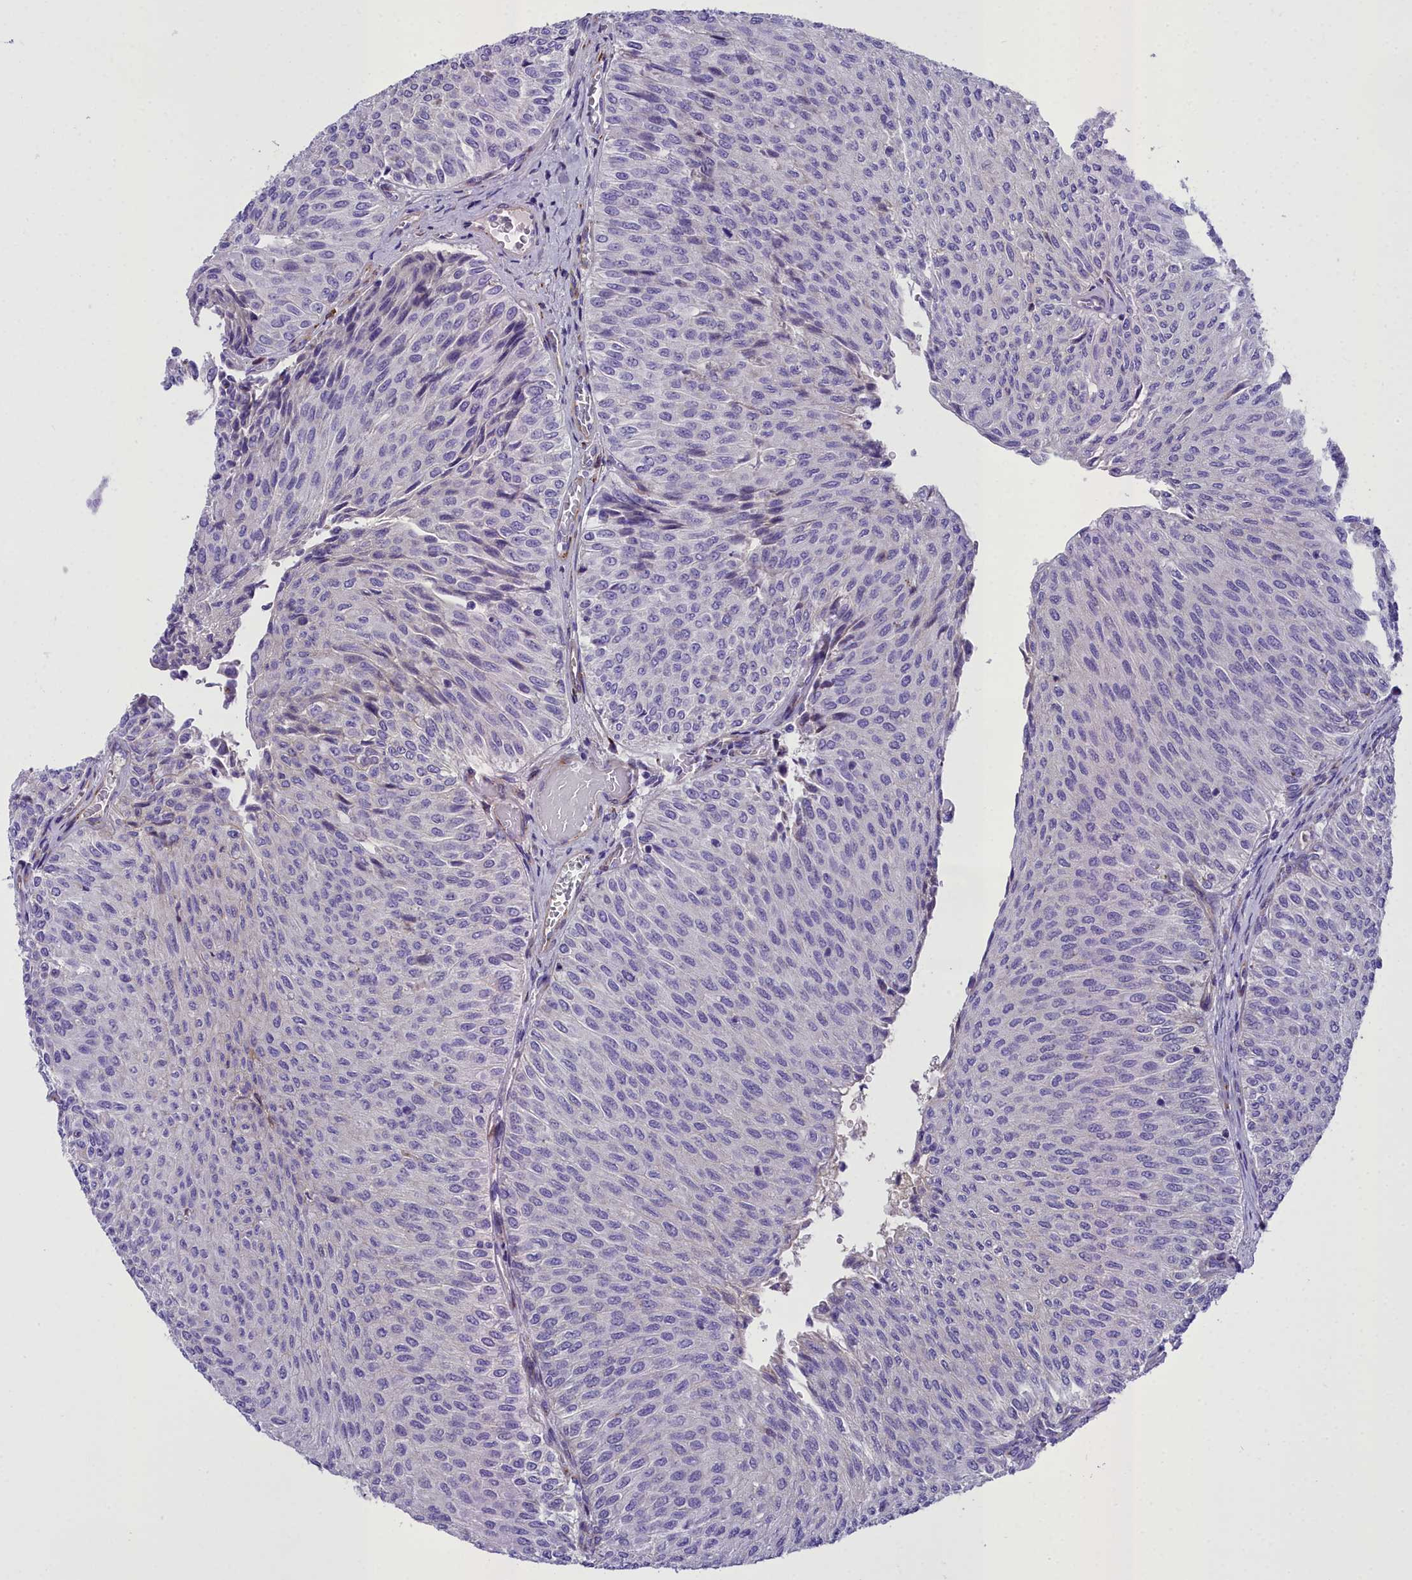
{"staining": {"intensity": "negative", "quantity": "none", "location": "none"}, "tissue": "urothelial cancer", "cell_type": "Tumor cells", "image_type": "cancer", "snomed": [{"axis": "morphology", "description": "Urothelial carcinoma, Low grade"}, {"axis": "topography", "description": "Urinary bladder"}], "caption": "The image shows no significant positivity in tumor cells of low-grade urothelial carcinoma. (Stains: DAB immunohistochemistry (IHC) with hematoxylin counter stain, Microscopy: brightfield microscopy at high magnification).", "gene": "GFRA1", "patient": {"sex": "male", "age": 78}}